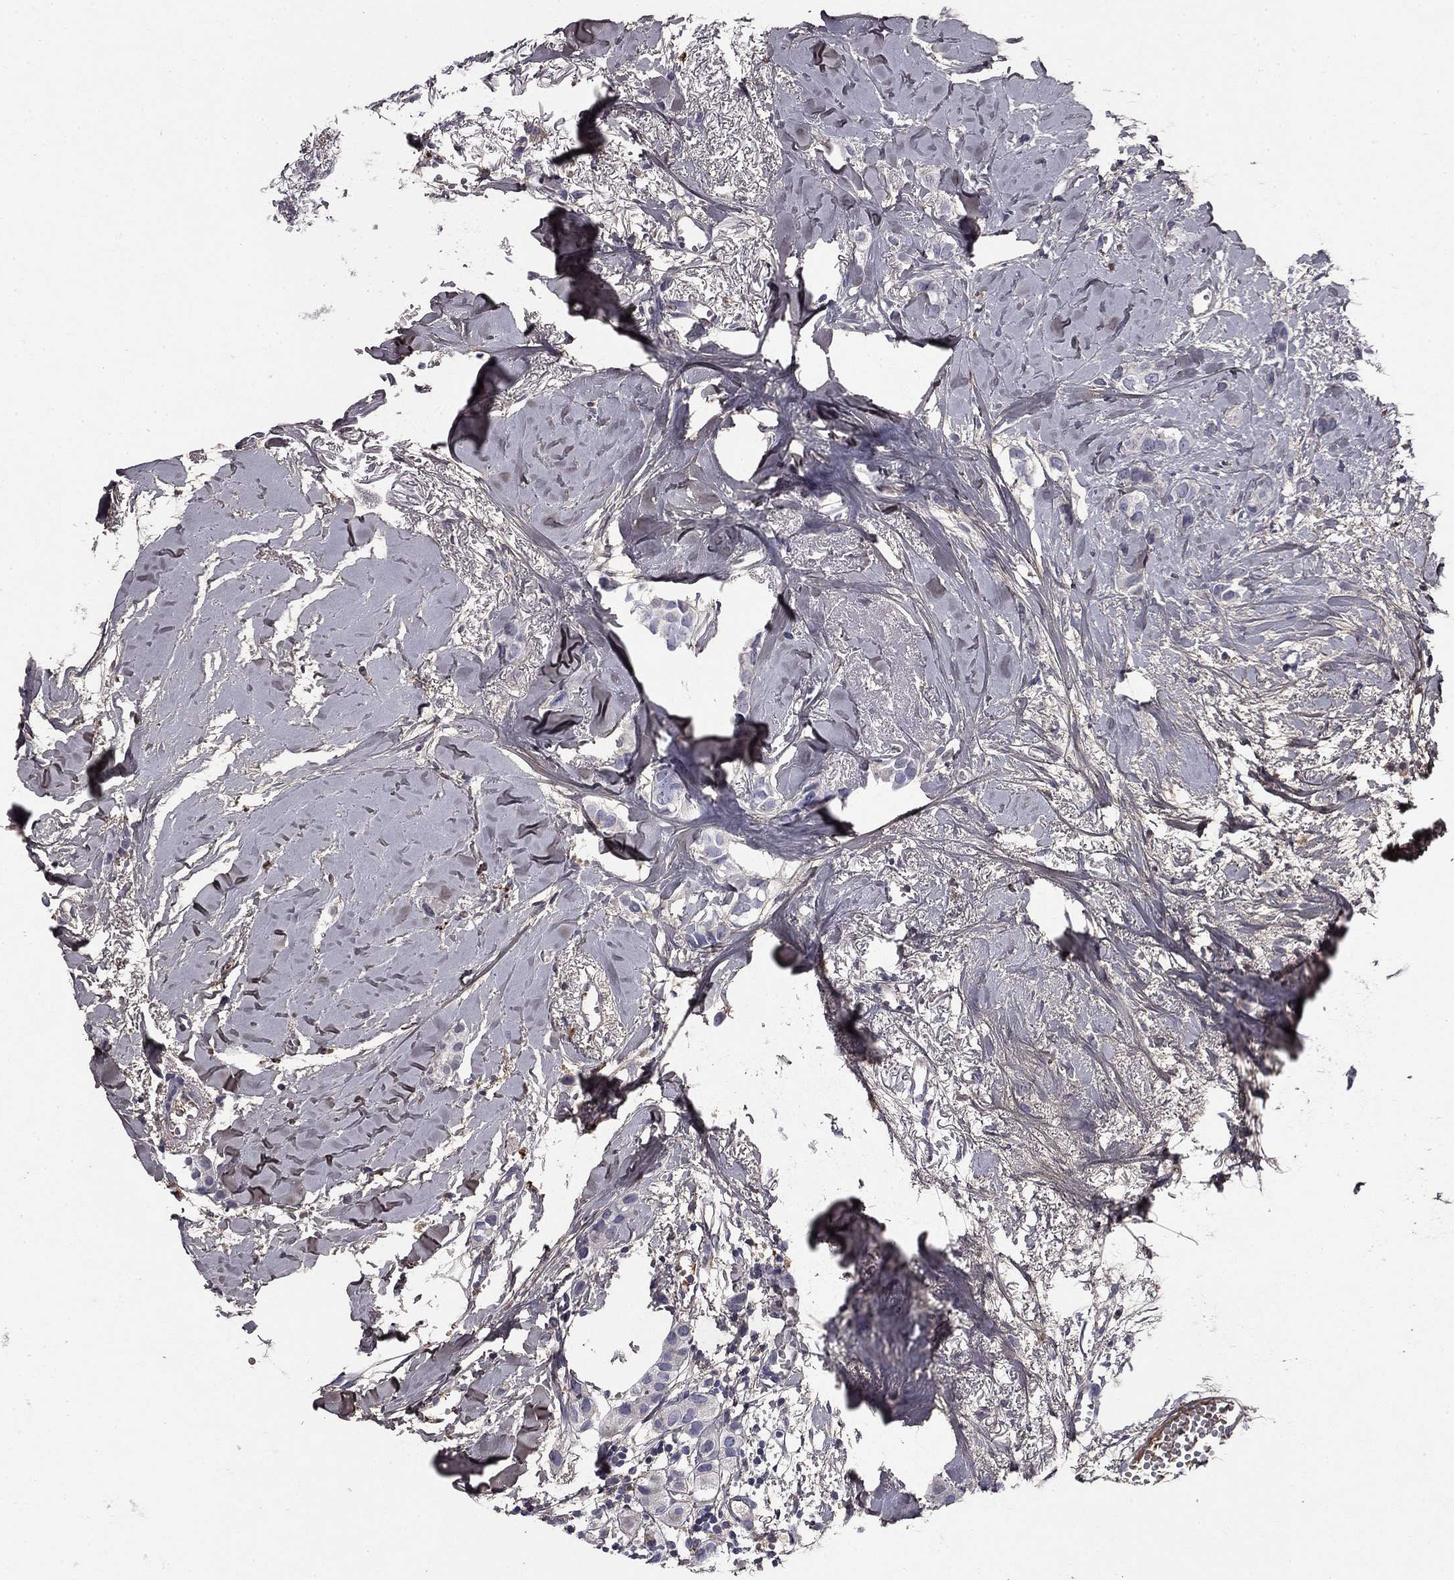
{"staining": {"intensity": "negative", "quantity": "none", "location": "none"}, "tissue": "breast cancer", "cell_type": "Tumor cells", "image_type": "cancer", "snomed": [{"axis": "morphology", "description": "Duct carcinoma"}, {"axis": "topography", "description": "Breast"}], "caption": "Breast invasive ductal carcinoma was stained to show a protein in brown. There is no significant positivity in tumor cells.", "gene": "COL2A1", "patient": {"sex": "female", "age": 85}}